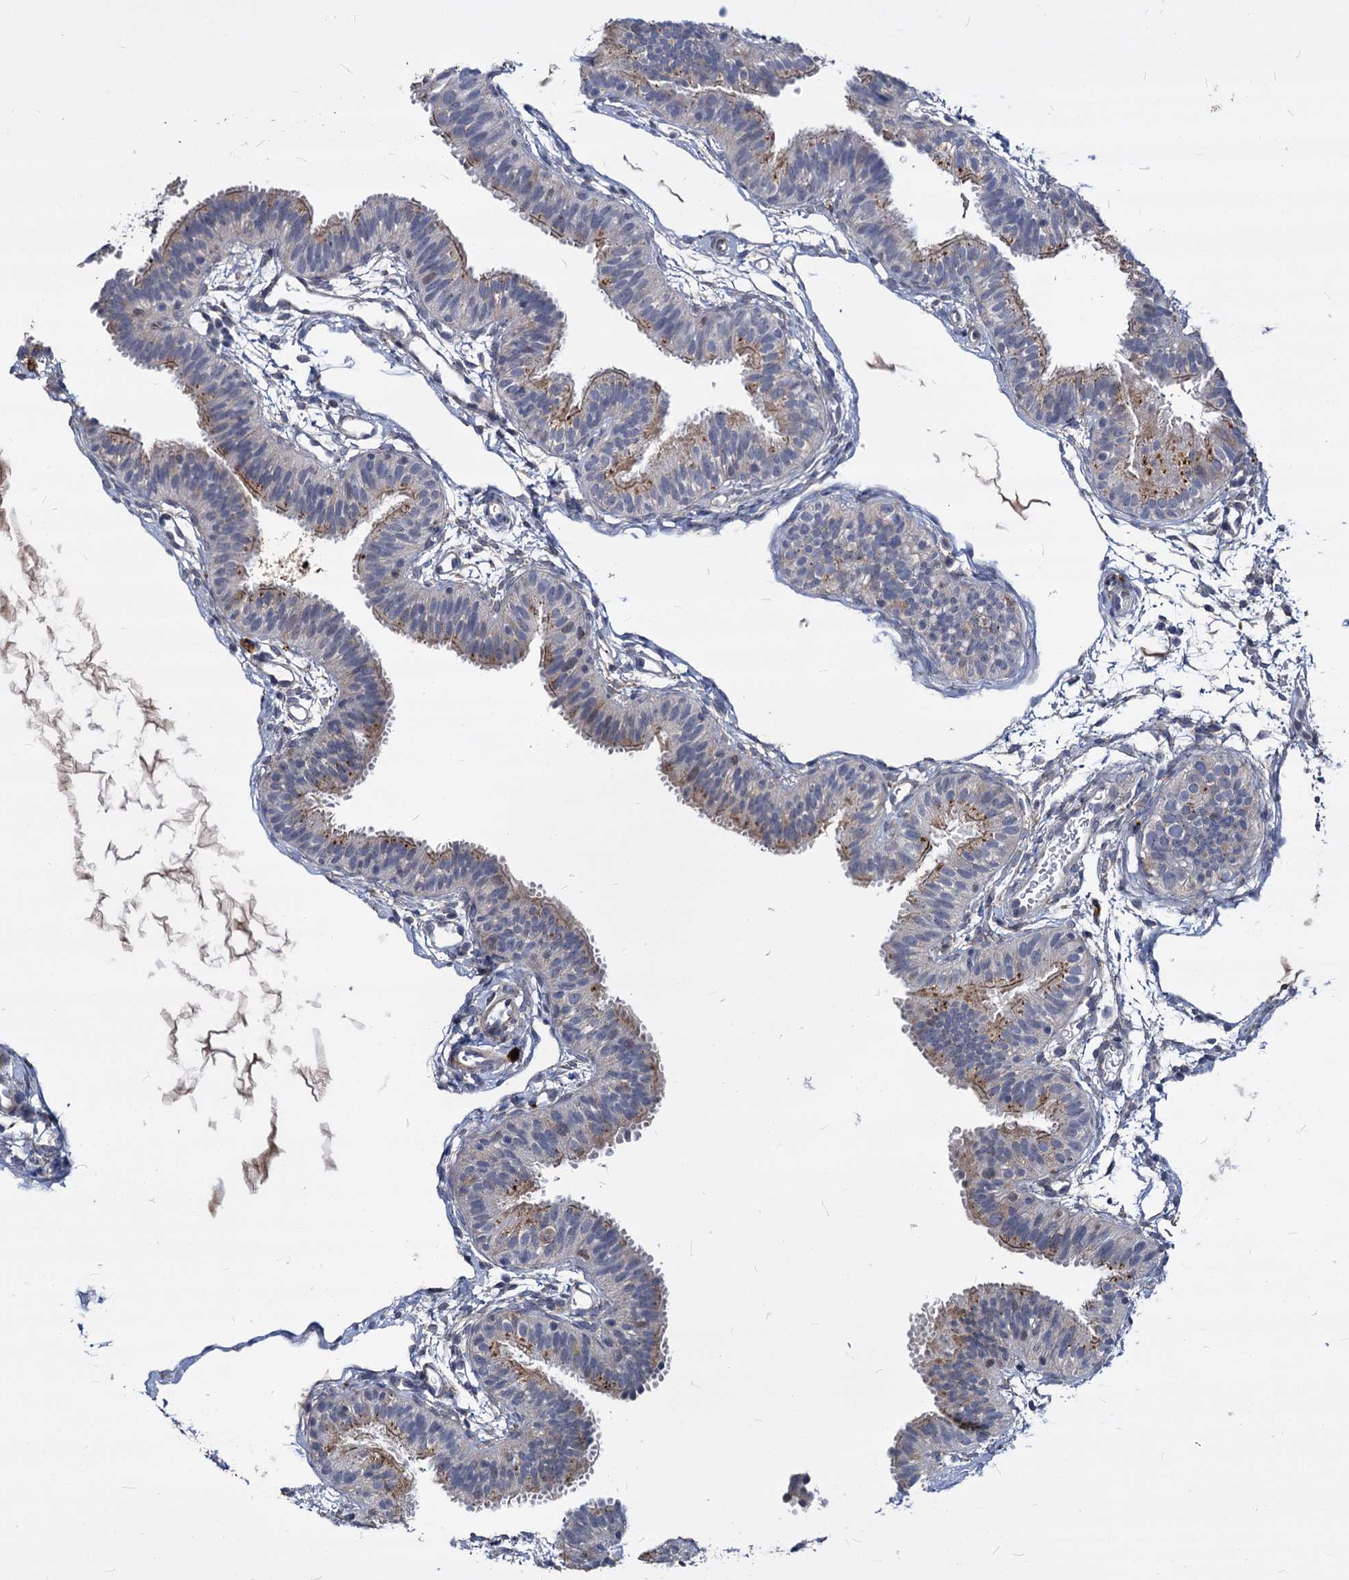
{"staining": {"intensity": "moderate", "quantity": "25%-75%", "location": "cytoplasmic/membranous"}, "tissue": "fallopian tube", "cell_type": "Glandular cells", "image_type": "normal", "snomed": [{"axis": "morphology", "description": "Normal tissue, NOS"}, {"axis": "topography", "description": "Fallopian tube"}], "caption": "Immunohistochemical staining of normal fallopian tube demonstrates moderate cytoplasmic/membranous protein expression in about 25%-75% of glandular cells.", "gene": "C11orf86", "patient": {"sex": "female", "age": 35}}